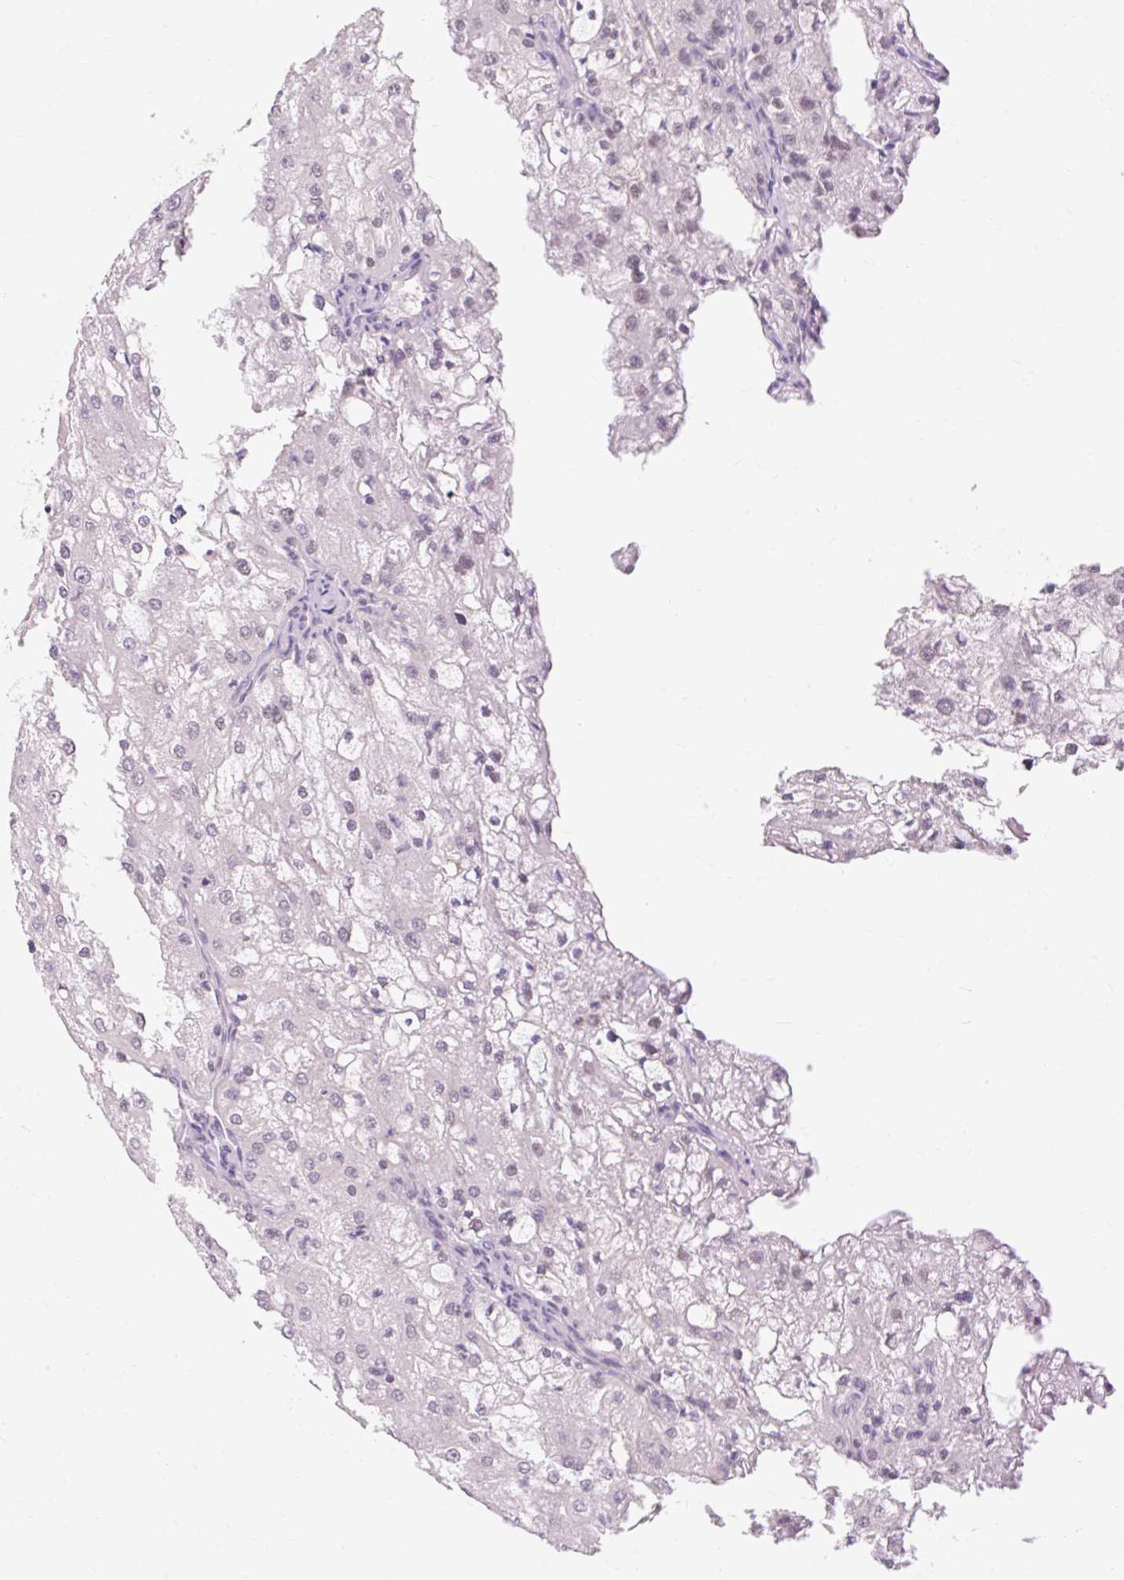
{"staining": {"intensity": "negative", "quantity": "none", "location": "none"}, "tissue": "renal cancer", "cell_type": "Tumor cells", "image_type": "cancer", "snomed": [{"axis": "morphology", "description": "Adenocarcinoma, NOS"}, {"axis": "topography", "description": "Kidney"}], "caption": "Protein analysis of renal adenocarcinoma shows no significant expression in tumor cells.", "gene": "NPIPB12", "patient": {"sex": "female", "age": 74}}